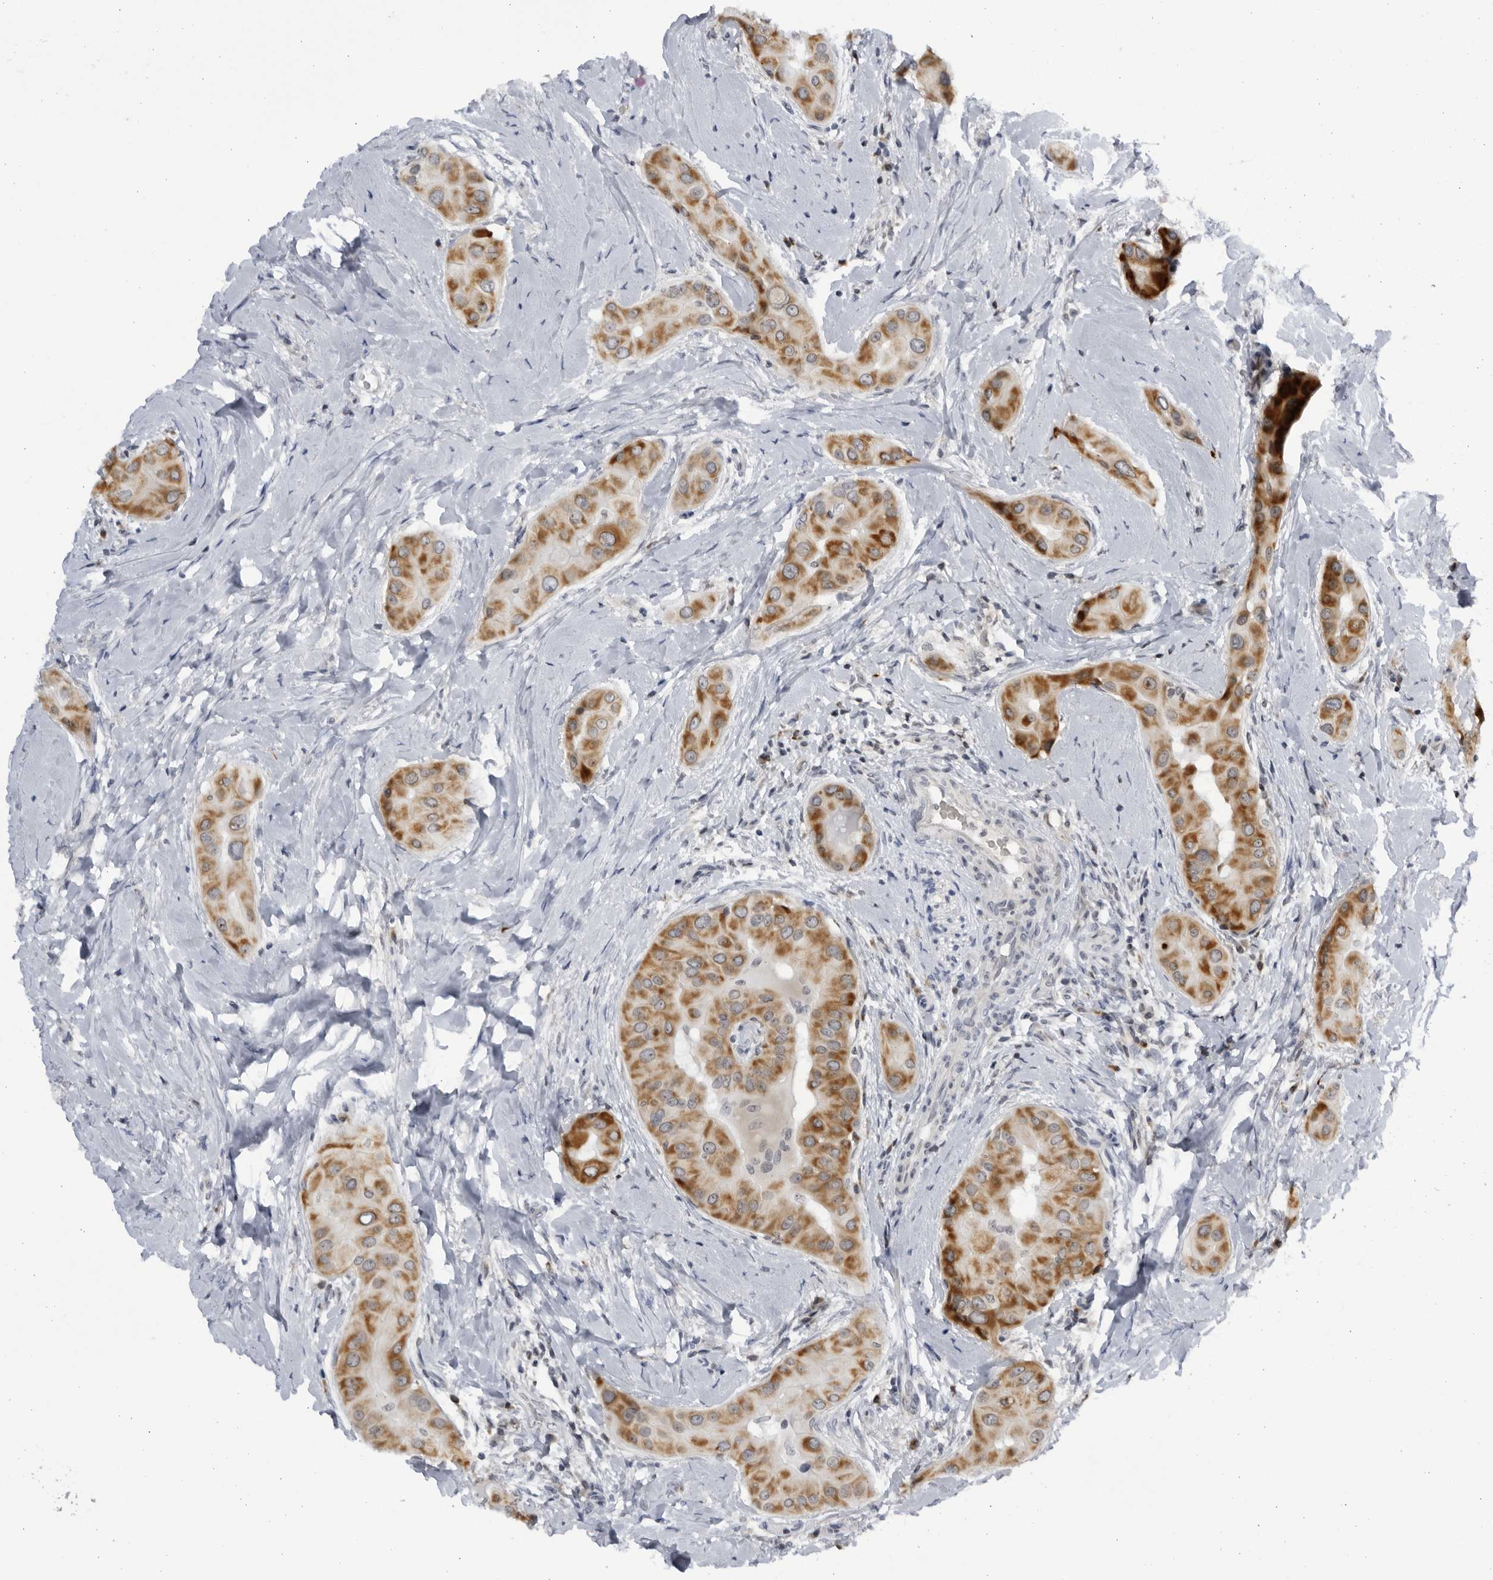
{"staining": {"intensity": "strong", "quantity": ">75%", "location": "cytoplasmic/membranous"}, "tissue": "thyroid cancer", "cell_type": "Tumor cells", "image_type": "cancer", "snomed": [{"axis": "morphology", "description": "Papillary adenocarcinoma, NOS"}, {"axis": "topography", "description": "Thyroid gland"}], "caption": "Immunohistochemistry (IHC) histopathology image of neoplastic tissue: human papillary adenocarcinoma (thyroid) stained using immunohistochemistry (IHC) reveals high levels of strong protein expression localized specifically in the cytoplasmic/membranous of tumor cells, appearing as a cytoplasmic/membranous brown color.", "gene": "SLC25A22", "patient": {"sex": "male", "age": 33}}